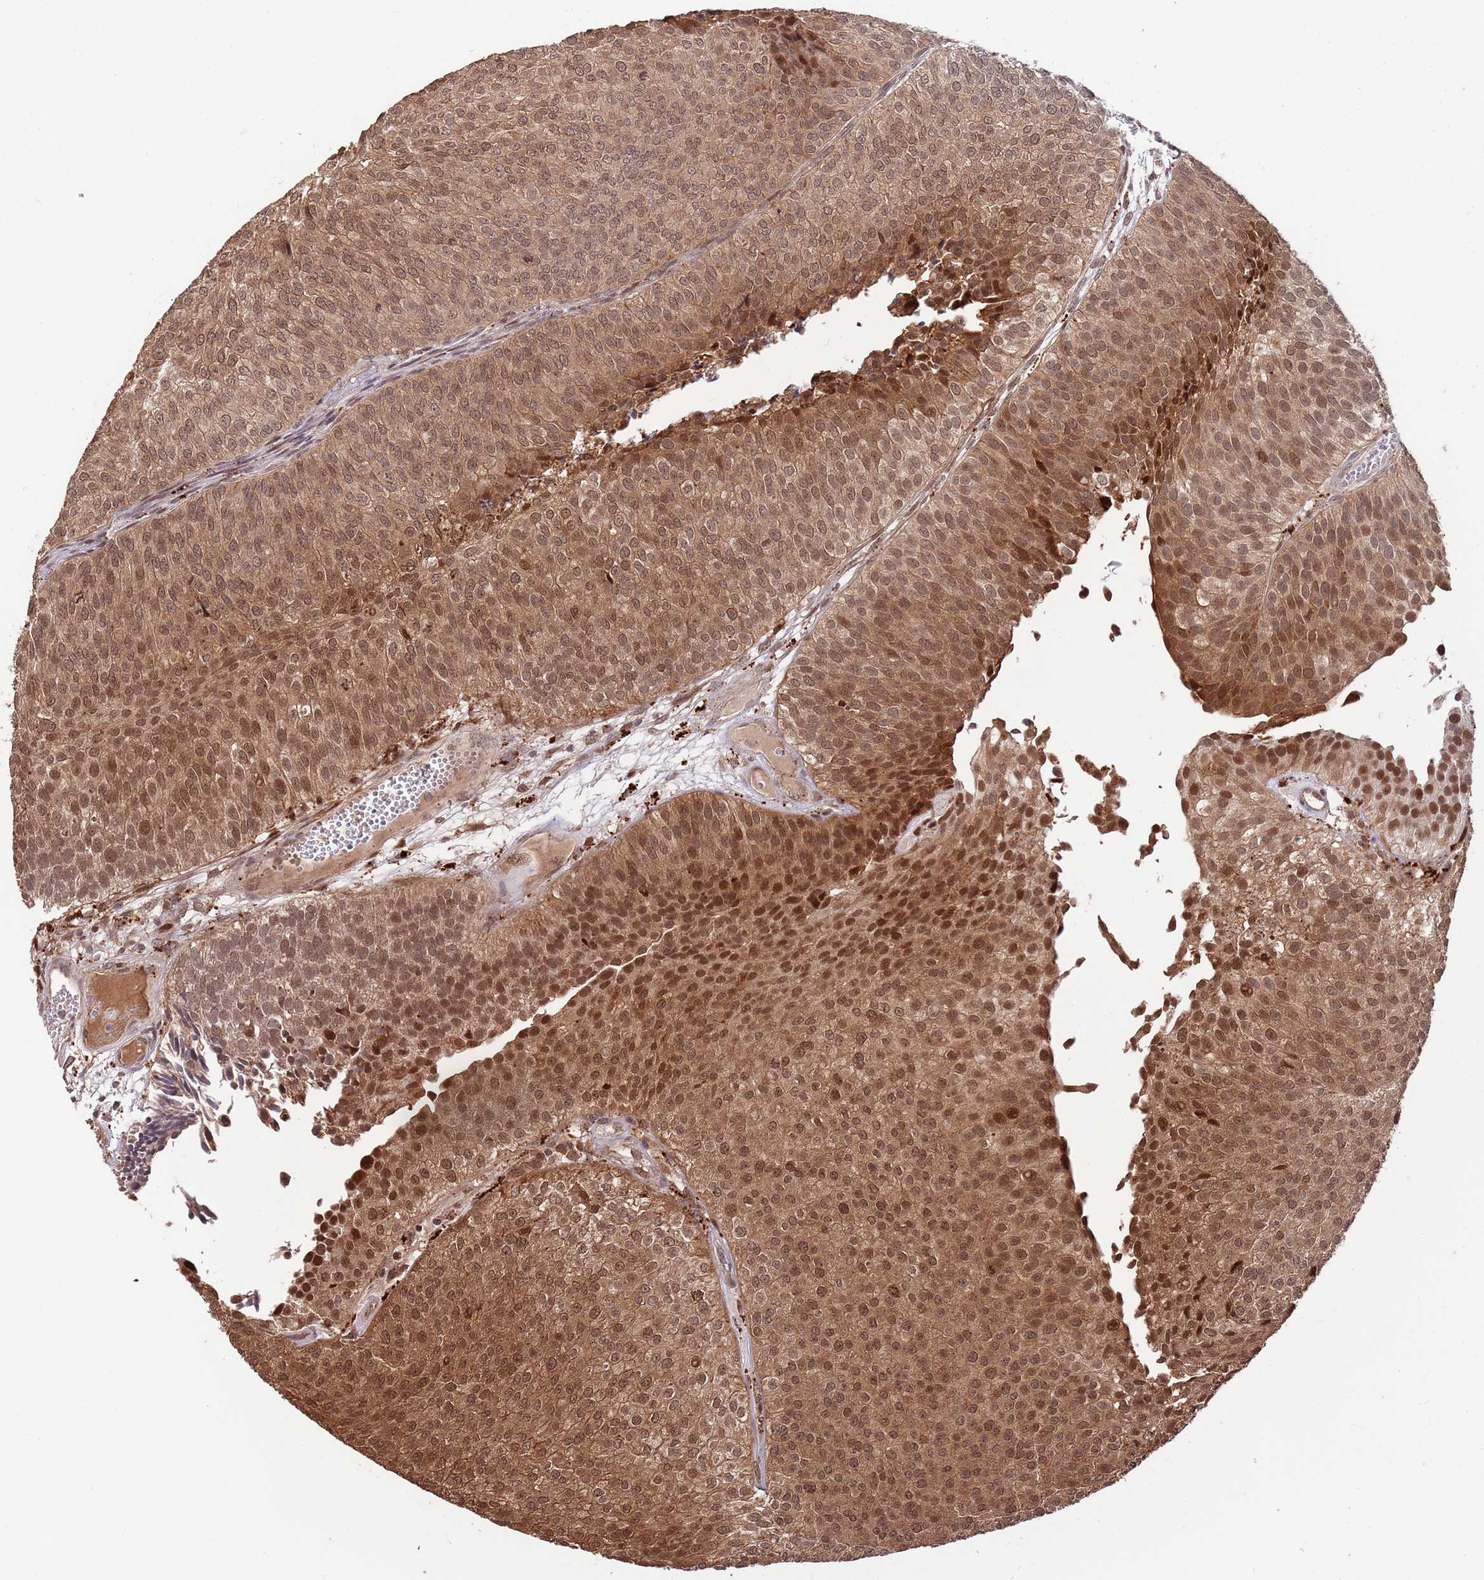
{"staining": {"intensity": "moderate", "quantity": ">75%", "location": "cytoplasmic/membranous,nuclear"}, "tissue": "urothelial cancer", "cell_type": "Tumor cells", "image_type": "cancer", "snomed": [{"axis": "morphology", "description": "Urothelial carcinoma, Low grade"}, {"axis": "topography", "description": "Urinary bladder"}], "caption": "About >75% of tumor cells in human low-grade urothelial carcinoma show moderate cytoplasmic/membranous and nuclear protein positivity as visualized by brown immunohistochemical staining.", "gene": "SALL1", "patient": {"sex": "male", "age": 84}}